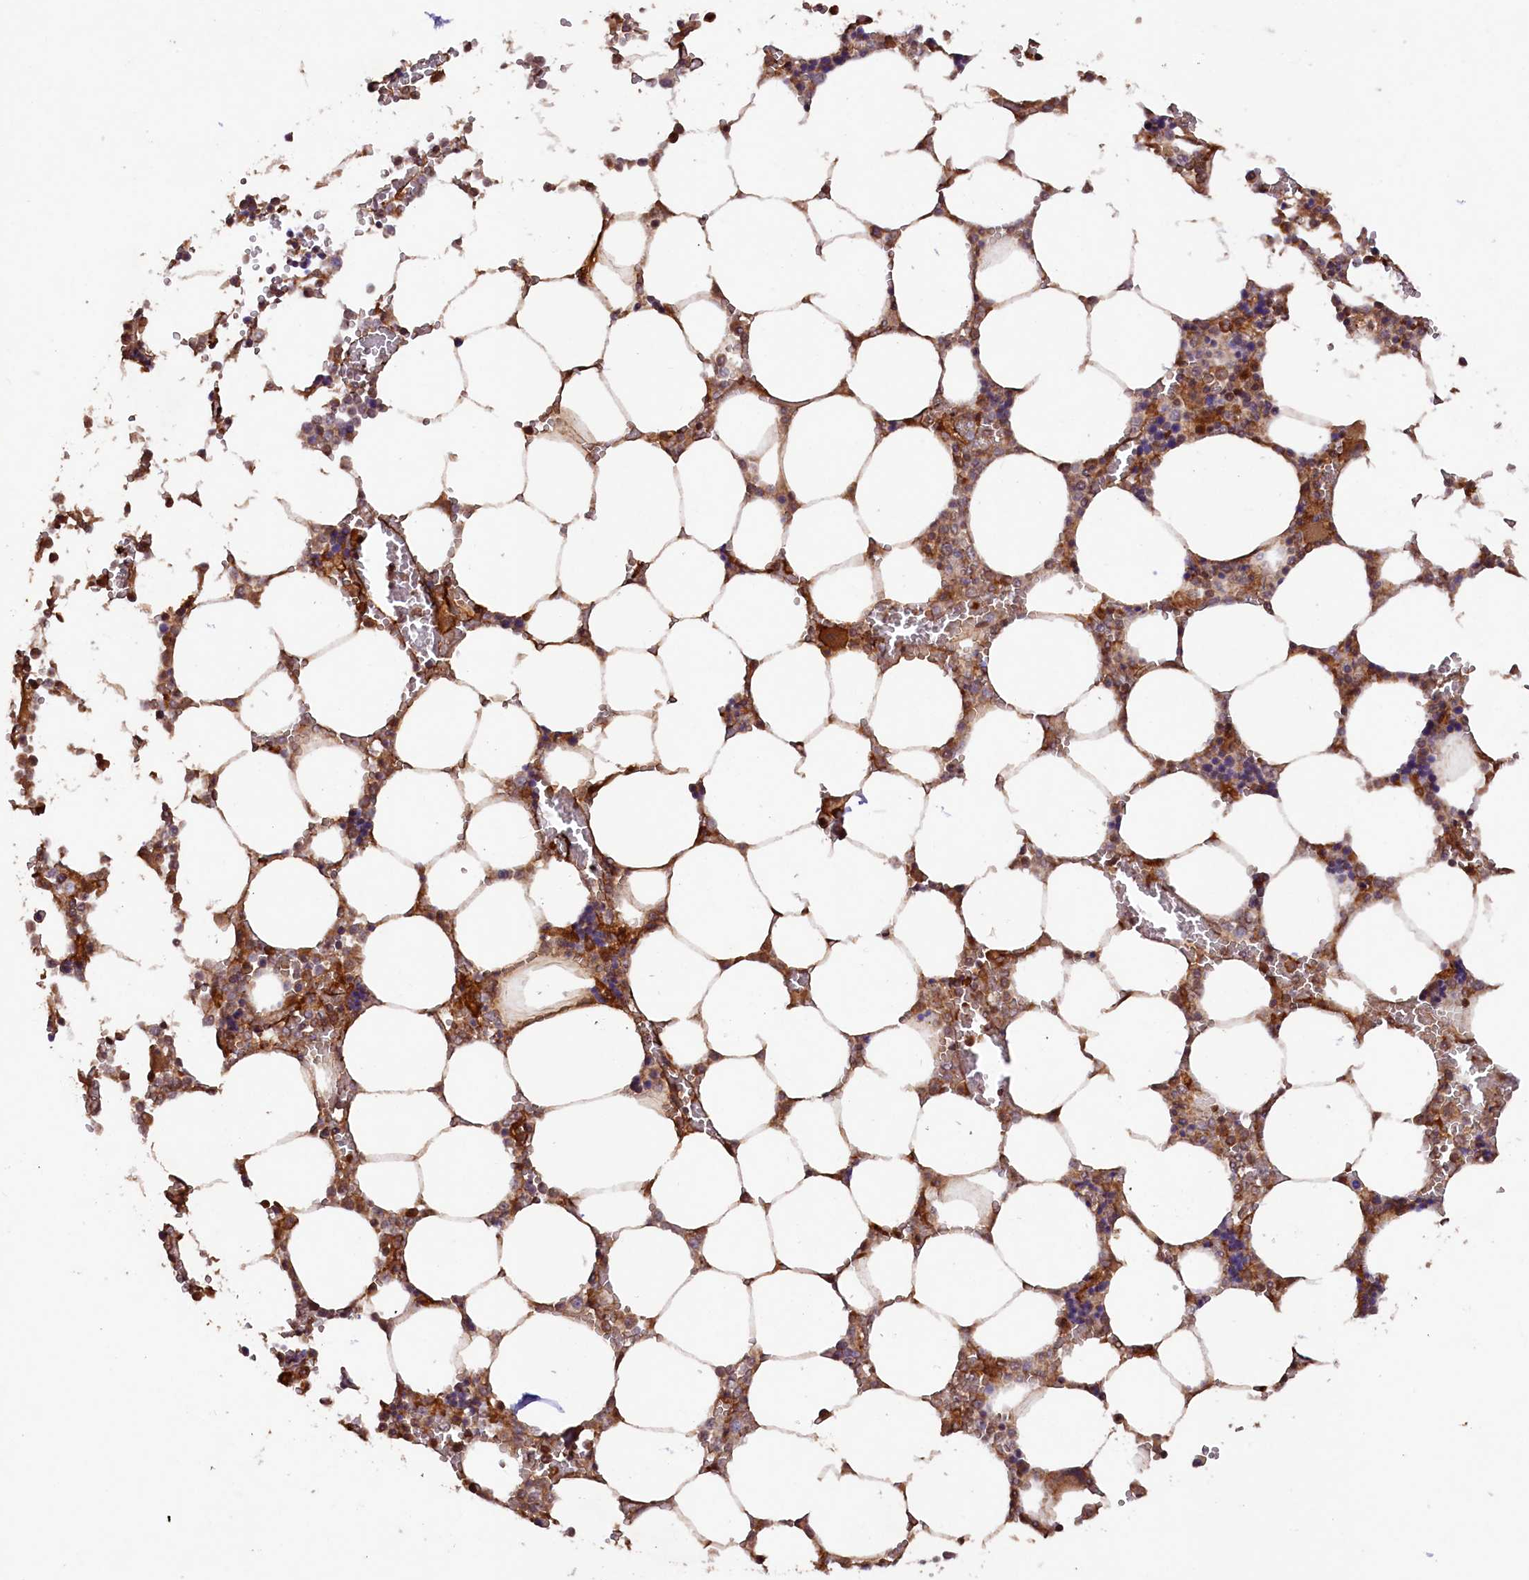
{"staining": {"intensity": "strong", "quantity": "25%-75%", "location": "cytoplasmic/membranous,nuclear"}, "tissue": "bone marrow", "cell_type": "Hematopoietic cells", "image_type": "normal", "snomed": [{"axis": "morphology", "description": "Normal tissue, NOS"}, {"axis": "topography", "description": "Bone marrow"}], "caption": "Immunohistochemical staining of normal human bone marrow demonstrates high levels of strong cytoplasmic/membranous,nuclear positivity in about 25%-75% of hematopoietic cells.", "gene": "SHPRH", "patient": {"sex": "male", "age": 64}}